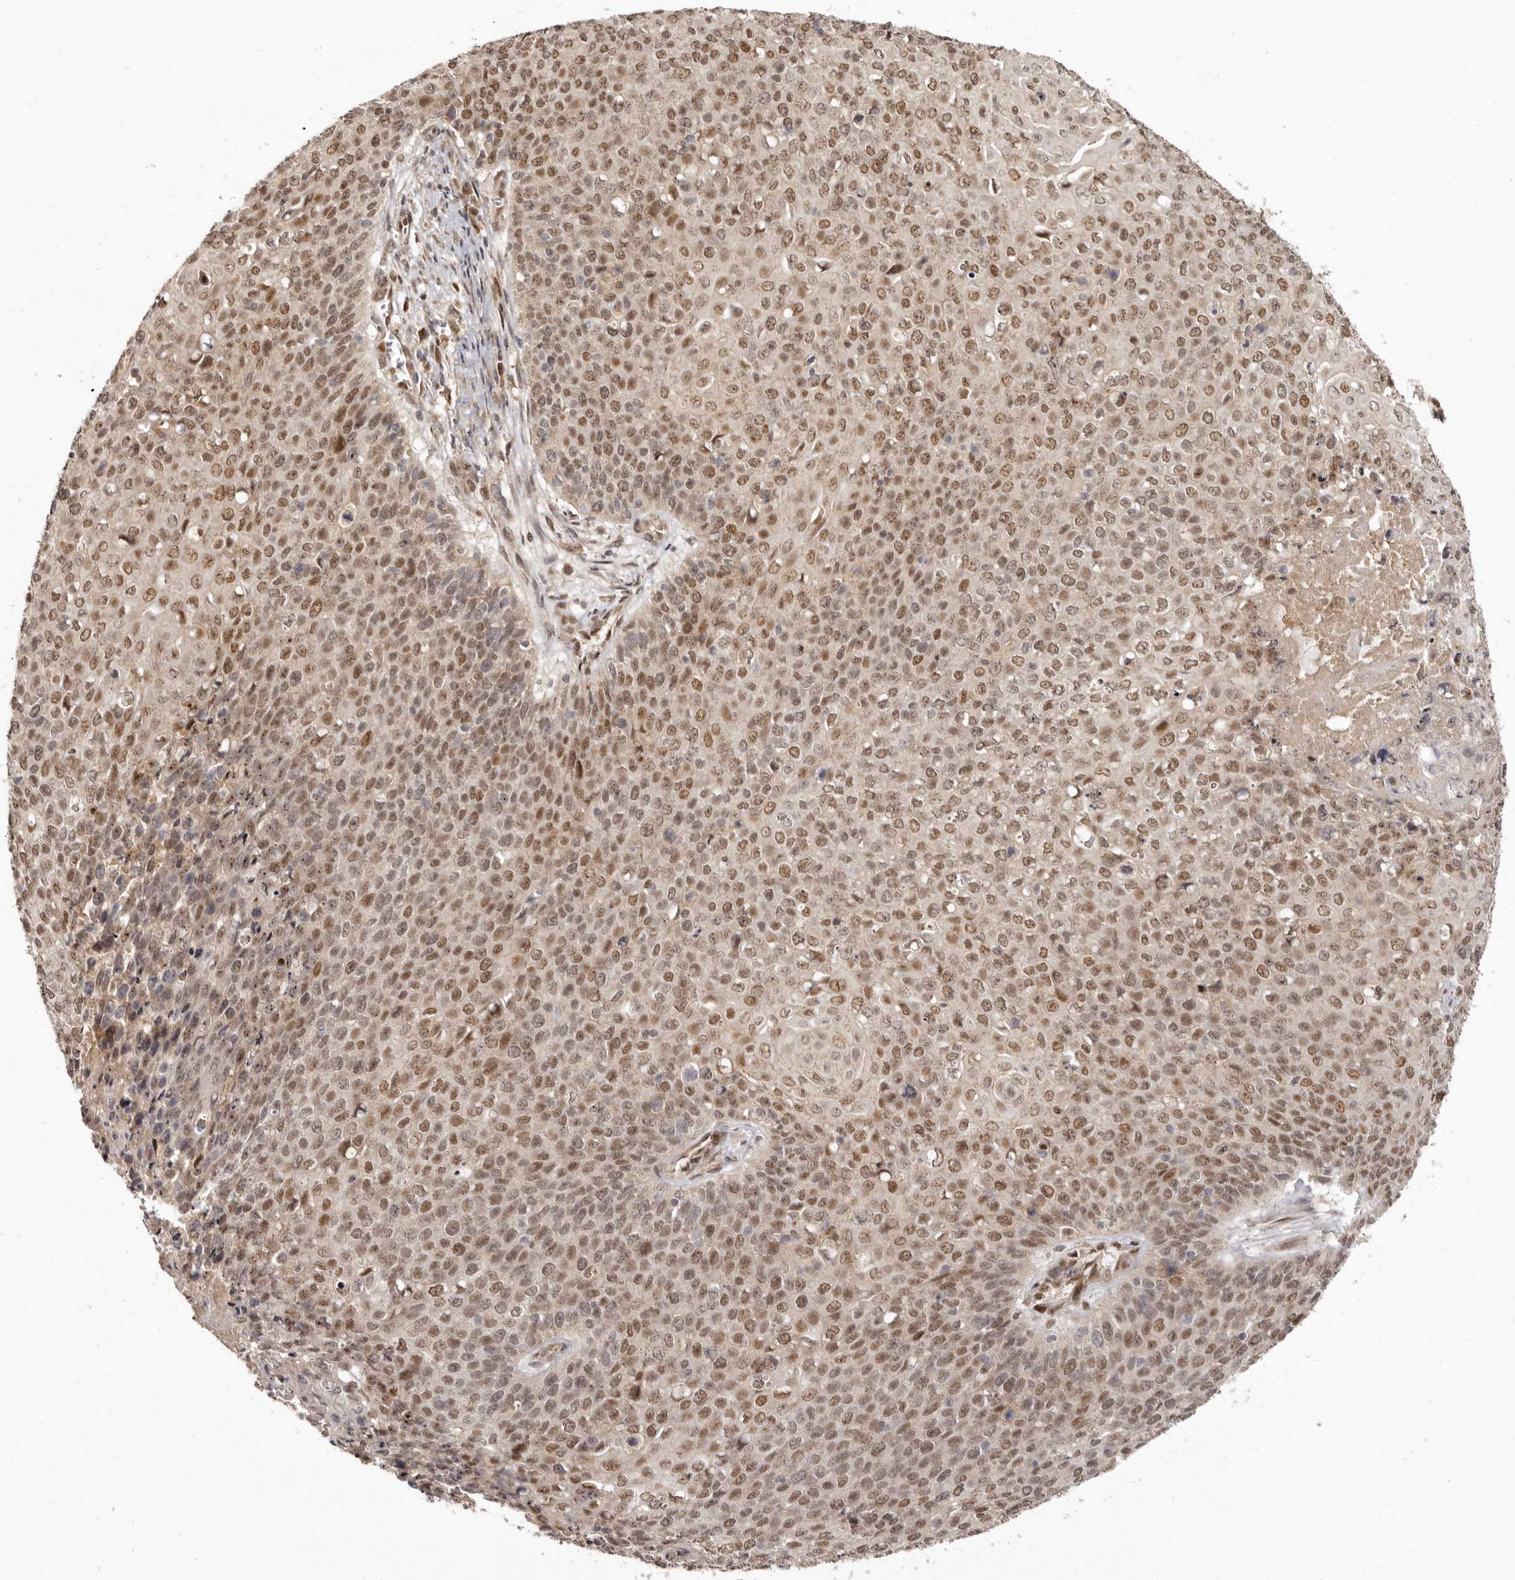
{"staining": {"intensity": "moderate", "quantity": ">75%", "location": "cytoplasmic/membranous,nuclear"}, "tissue": "cervical cancer", "cell_type": "Tumor cells", "image_type": "cancer", "snomed": [{"axis": "morphology", "description": "Squamous cell carcinoma, NOS"}, {"axis": "topography", "description": "Cervix"}], "caption": "About >75% of tumor cells in squamous cell carcinoma (cervical) show moderate cytoplasmic/membranous and nuclear protein positivity as visualized by brown immunohistochemical staining.", "gene": "ZNF326", "patient": {"sex": "female", "age": 39}}